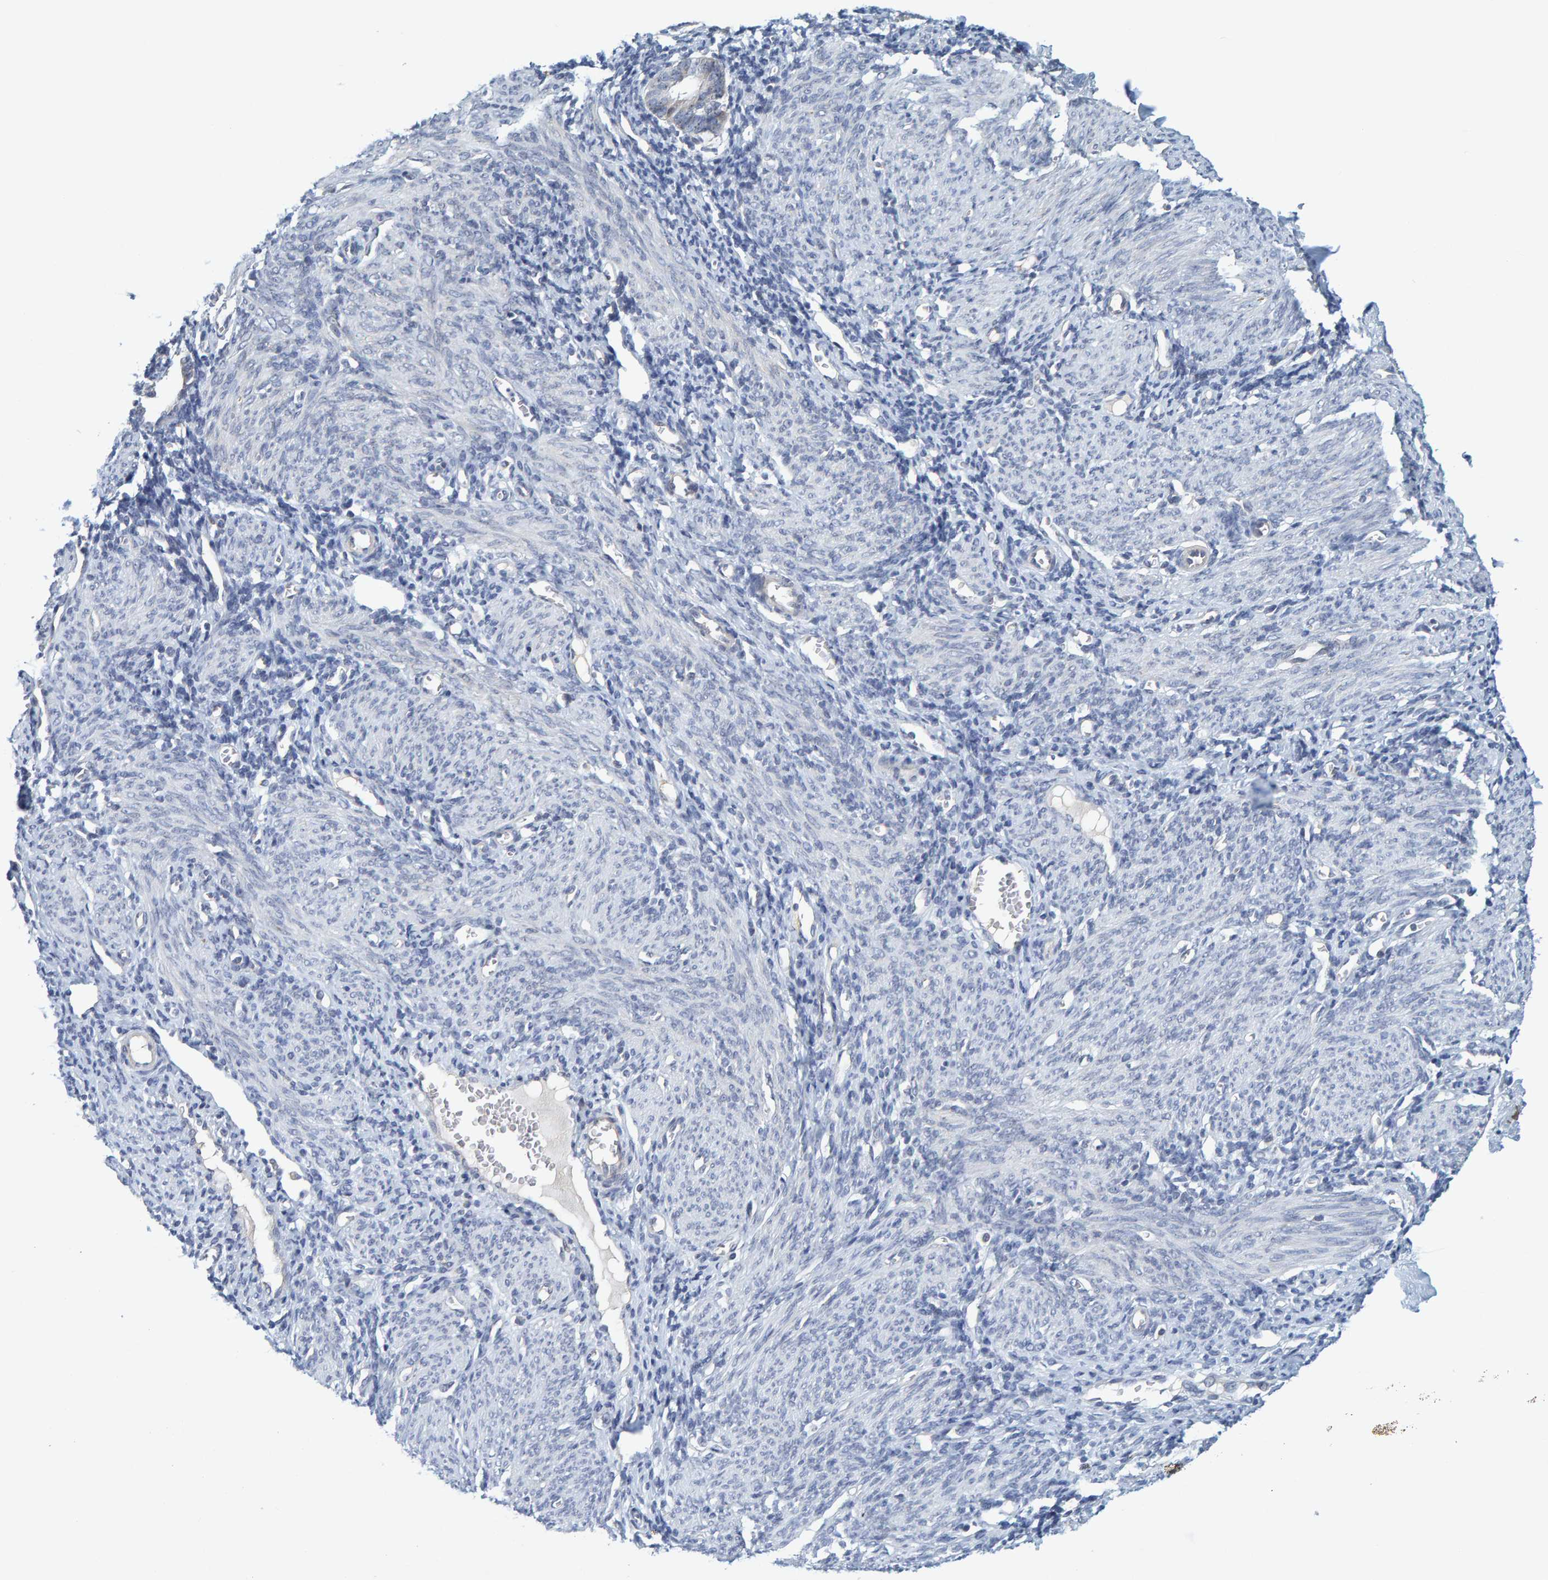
{"staining": {"intensity": "negative", "quantity": "none", "location": "none"}, "tissue": "endometrium", "cell_type": "Cells in endometrial stroma", "image_type": "normal", "snomed": [{"axis": "morphology", "description": "Normal tissue, NOS"}, {"axis": "morphology", "description": "Adenocarcinoma, NOS"}, {"axis": "topography", "description": "Endometrium"}], "caption": "Immunohistochemical staining of normal human endometrium exhibits no significant expression in cells in endometrial stroma.", "gene": "ZNF77", "patient": {"sex": "female", "age": 57}}